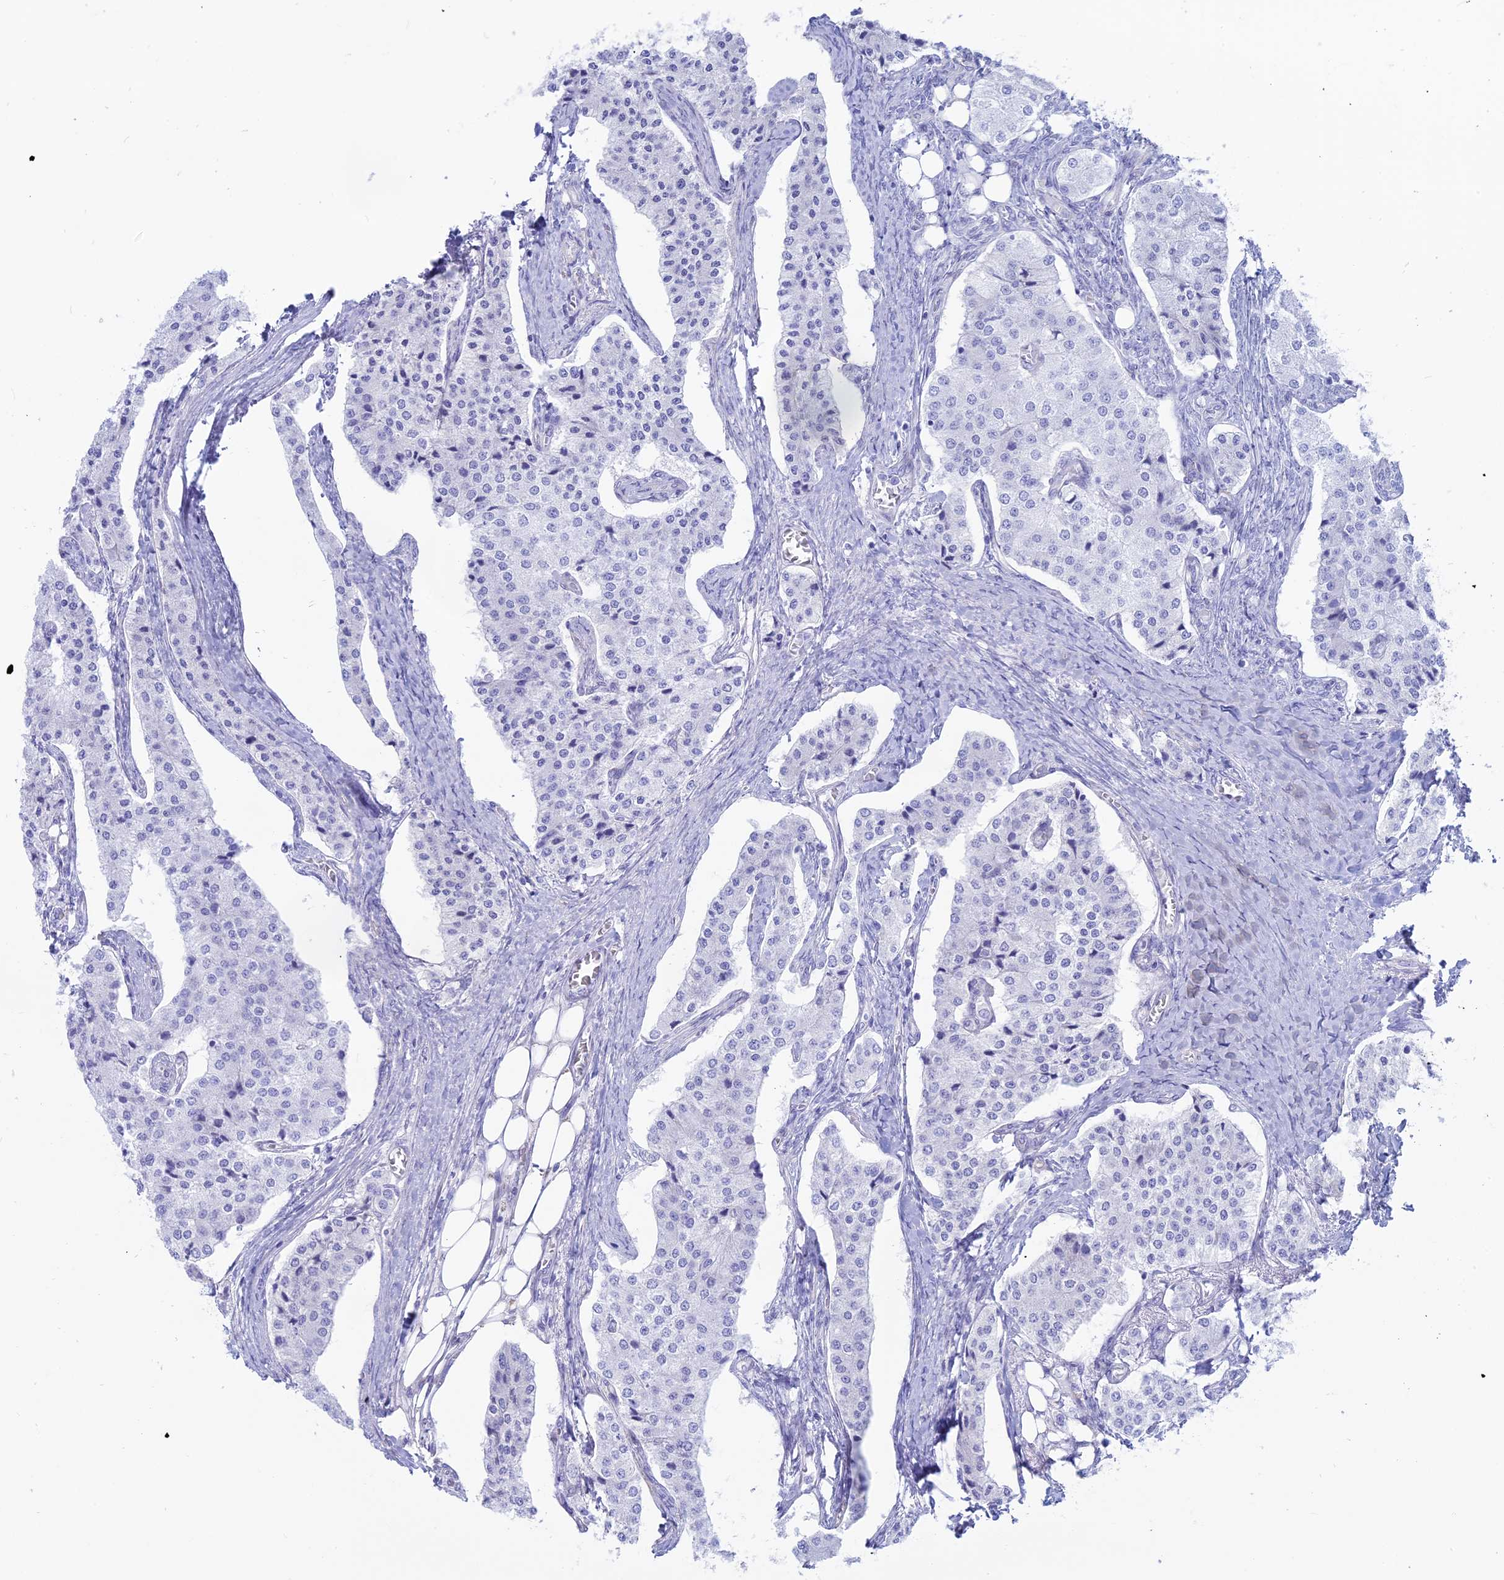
{"staining": {"intensity": "negative", "quantity": "none", "location": "none"}, "tissue": "carcinoid", "cell_type": "Tumor cells", "image_type": "cancer", "snomed": [{"axis": "morphology", "description": "Carcinoid, malignant, NOS"}, {"axis": "topography", "description": "Colon"}], "caption": "Carcinoid (malignant) was stained to show a protein in brown. There is no significant expression in tumor cells.", "gene": "OR2AE1", "patient": {"sex": "female", "age": 52}}